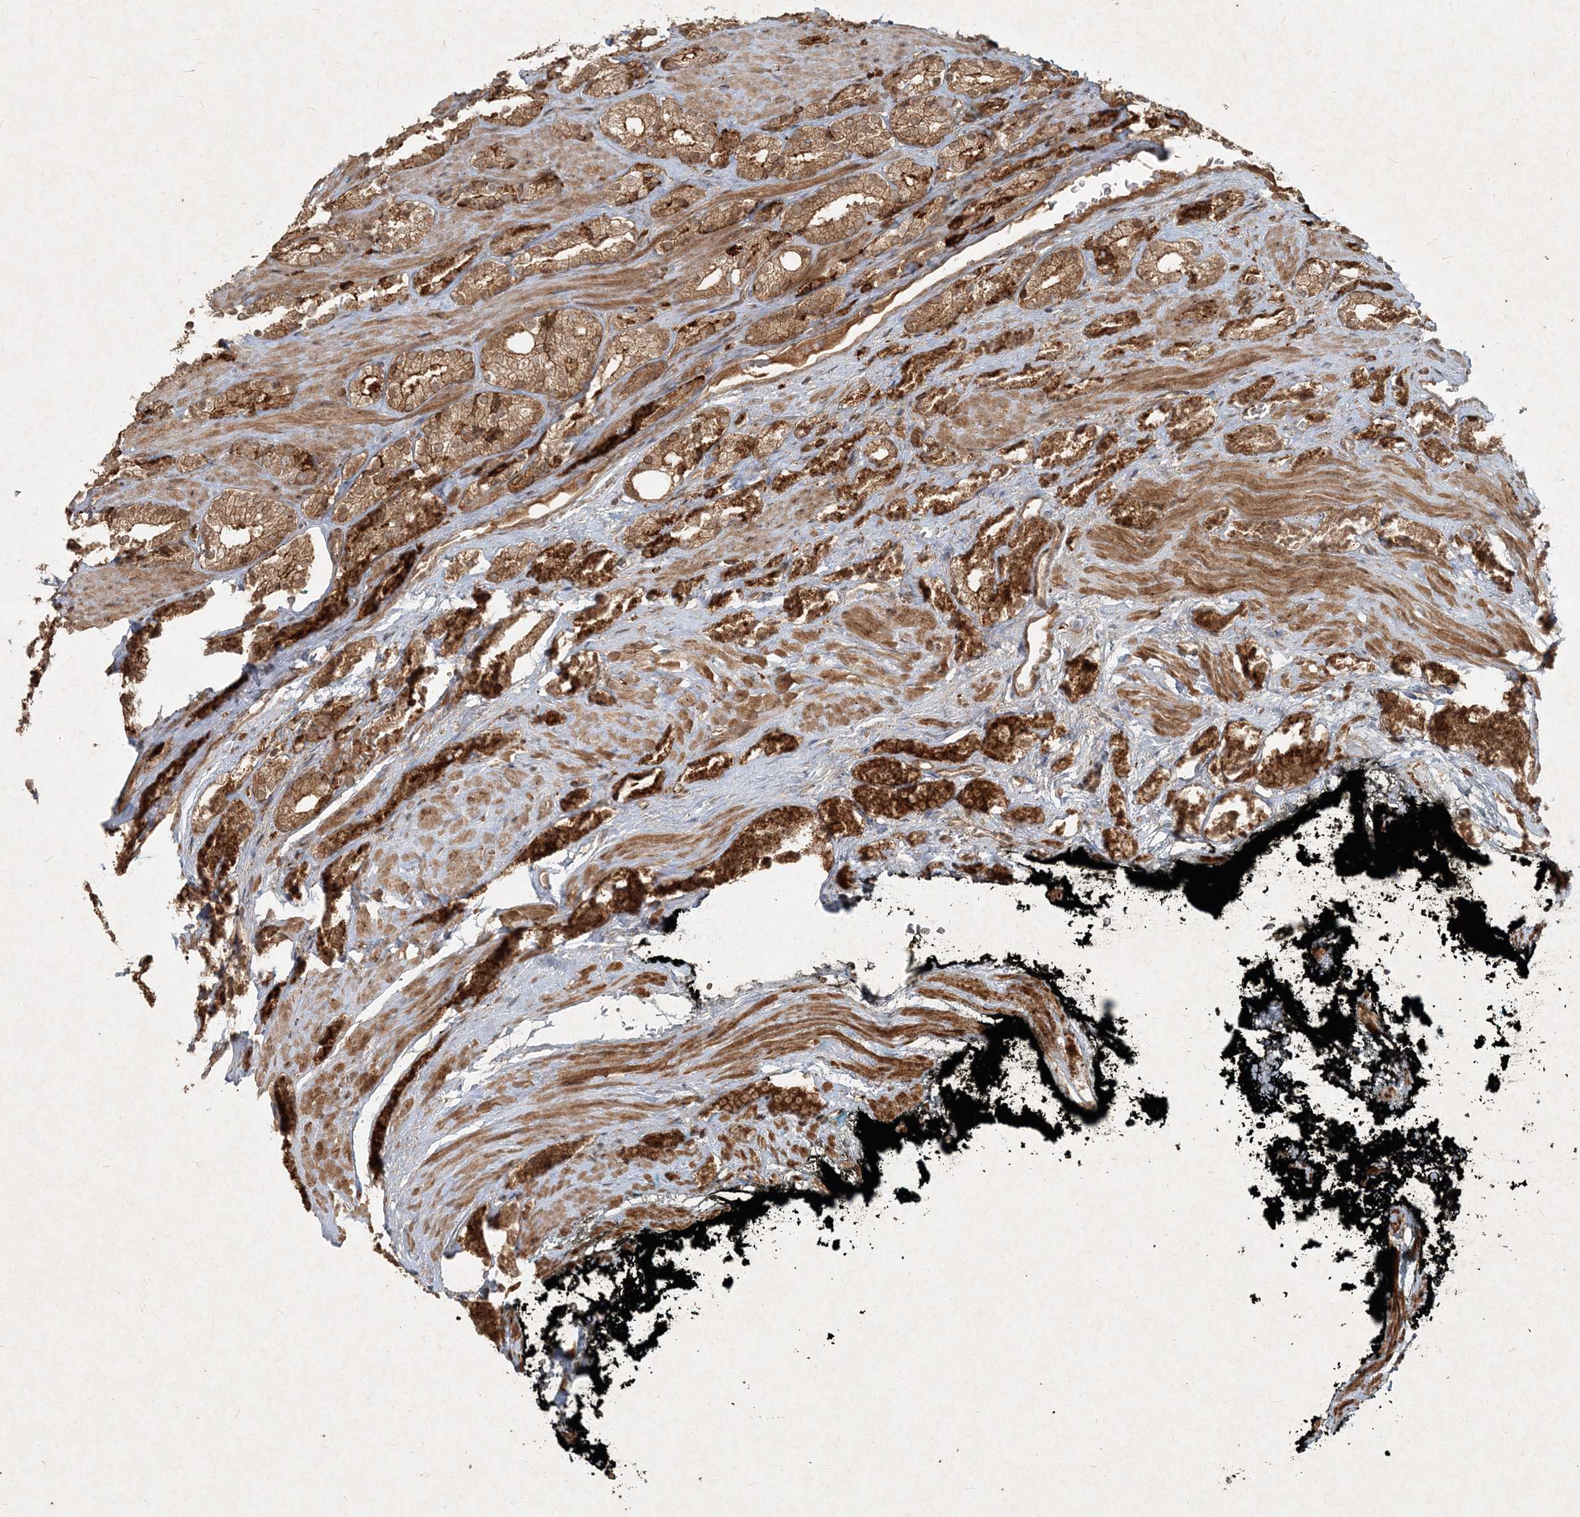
{"staining": {"intensity": "moderate", "quantity": ">75%", "location": "cytoplasmic/membranous"}, "tissue": "prostate cancer", "cell_type": "Tumor cells", "image_type": "cancer", "snomed": [{"axis": "morphology", "description": "Adenocarcinoma, High grade"}, {"axis": "topography", "description": "Prostate"}], "caption": "Immunohistochemical staining of human prostate adenocarcinoma (high-grade) shows medium levels of moderate cytoplasmic/membranous protein staining in about >75% of tumor cells.", "gene": "NARS1", "patient": {"sex": "male", "age": 71}}